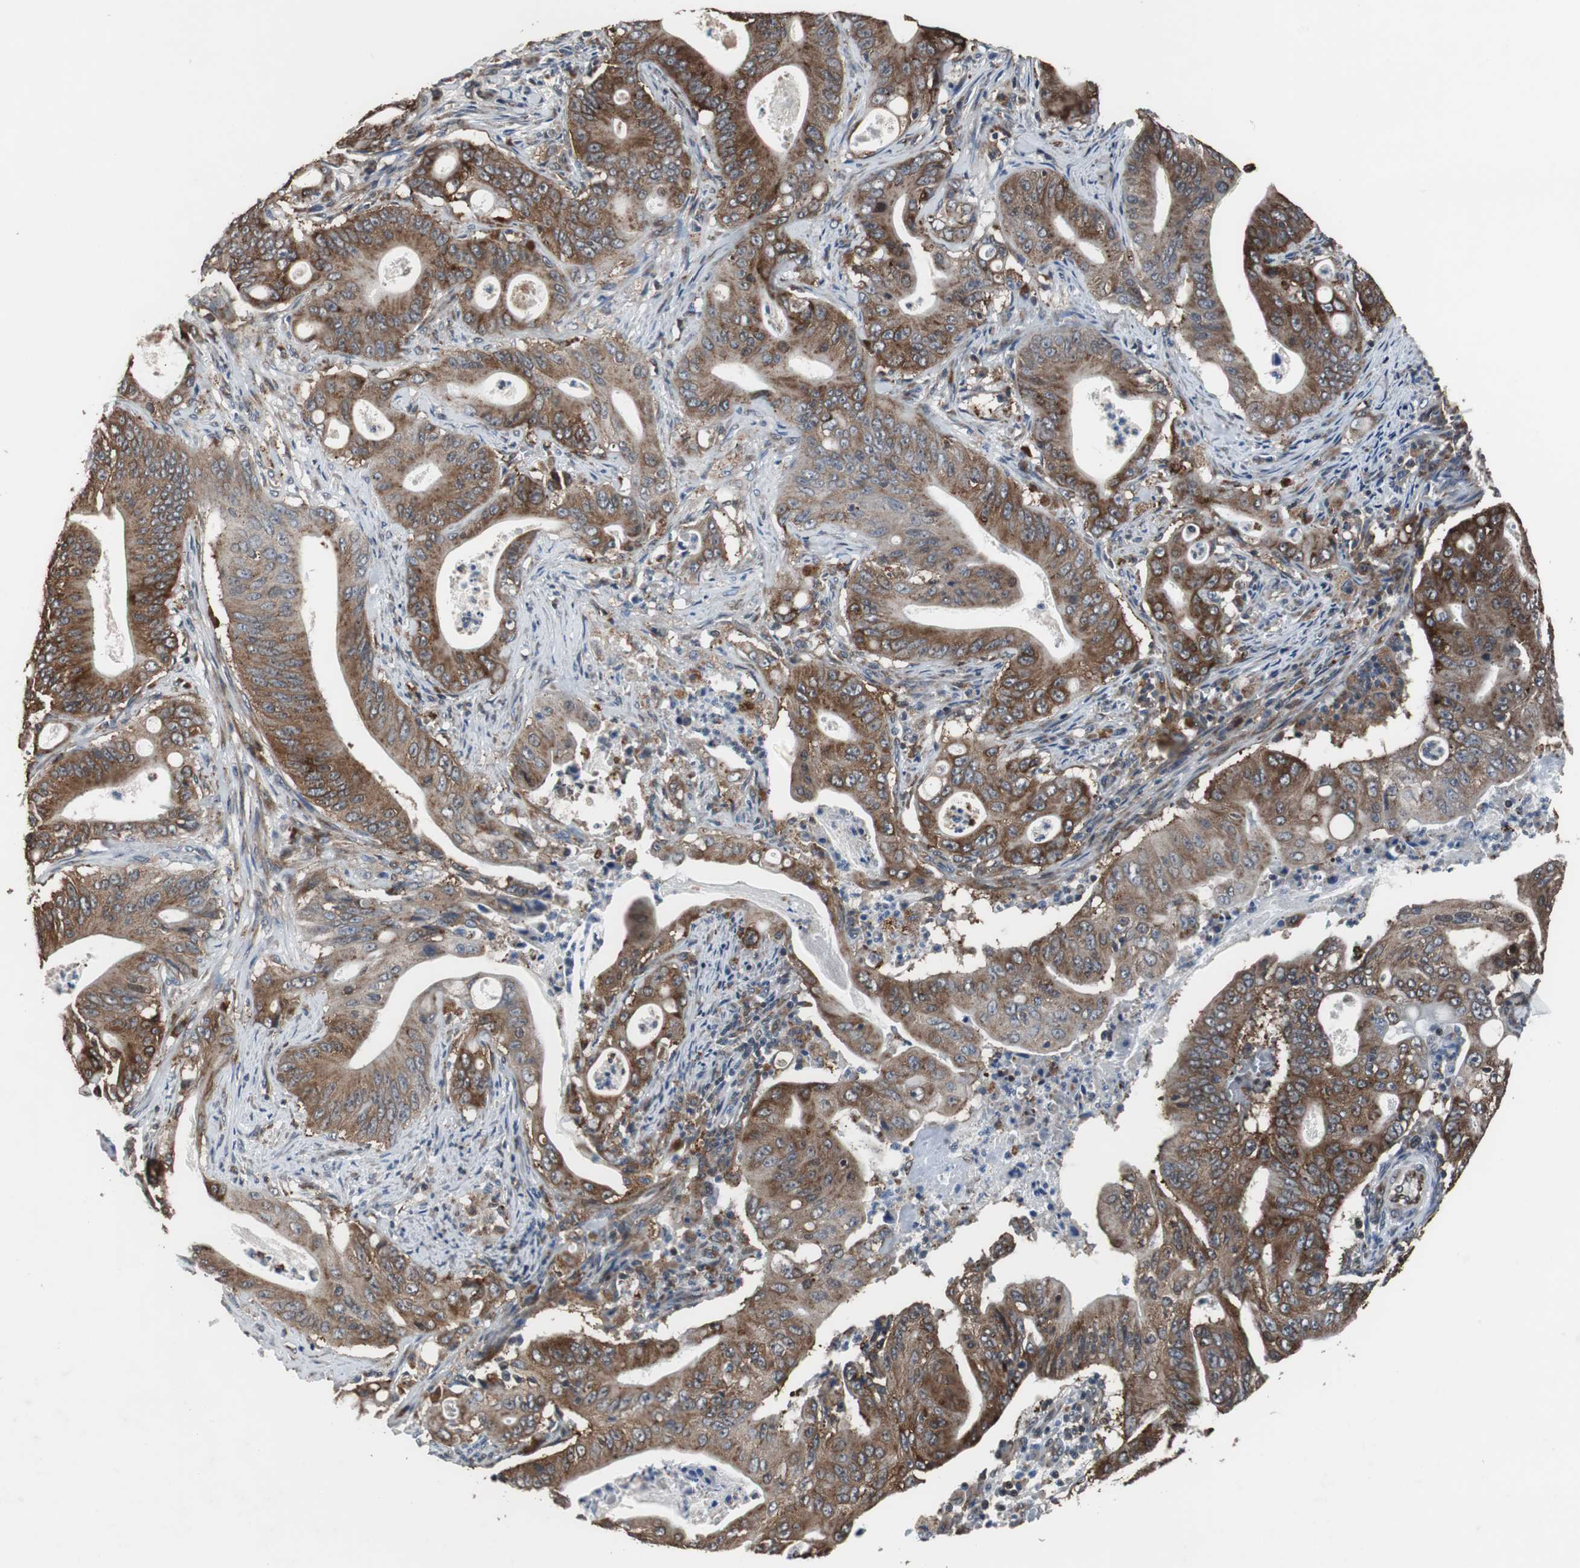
{"staining": {"intensity": "strong", "quantity": ">75%", "location": "cytoplasmic/membranous"}, "tissue": "pancreatic cancer", "cell_type": "Tumor cells", "image_type": "cancer", "snomed": [{"axis": "morphology", "description": "Normal tissue, NOS"}, {"axis": "topography", "description": "Lymph node"}], "caption": "Human pancreatic cancer stained with a brown dye reveals strong cytoplasmic/membranous positive expression in about >75% of tumor cells.", "gene": "USP10", "patient": {"sex": "male", "age": 62}}